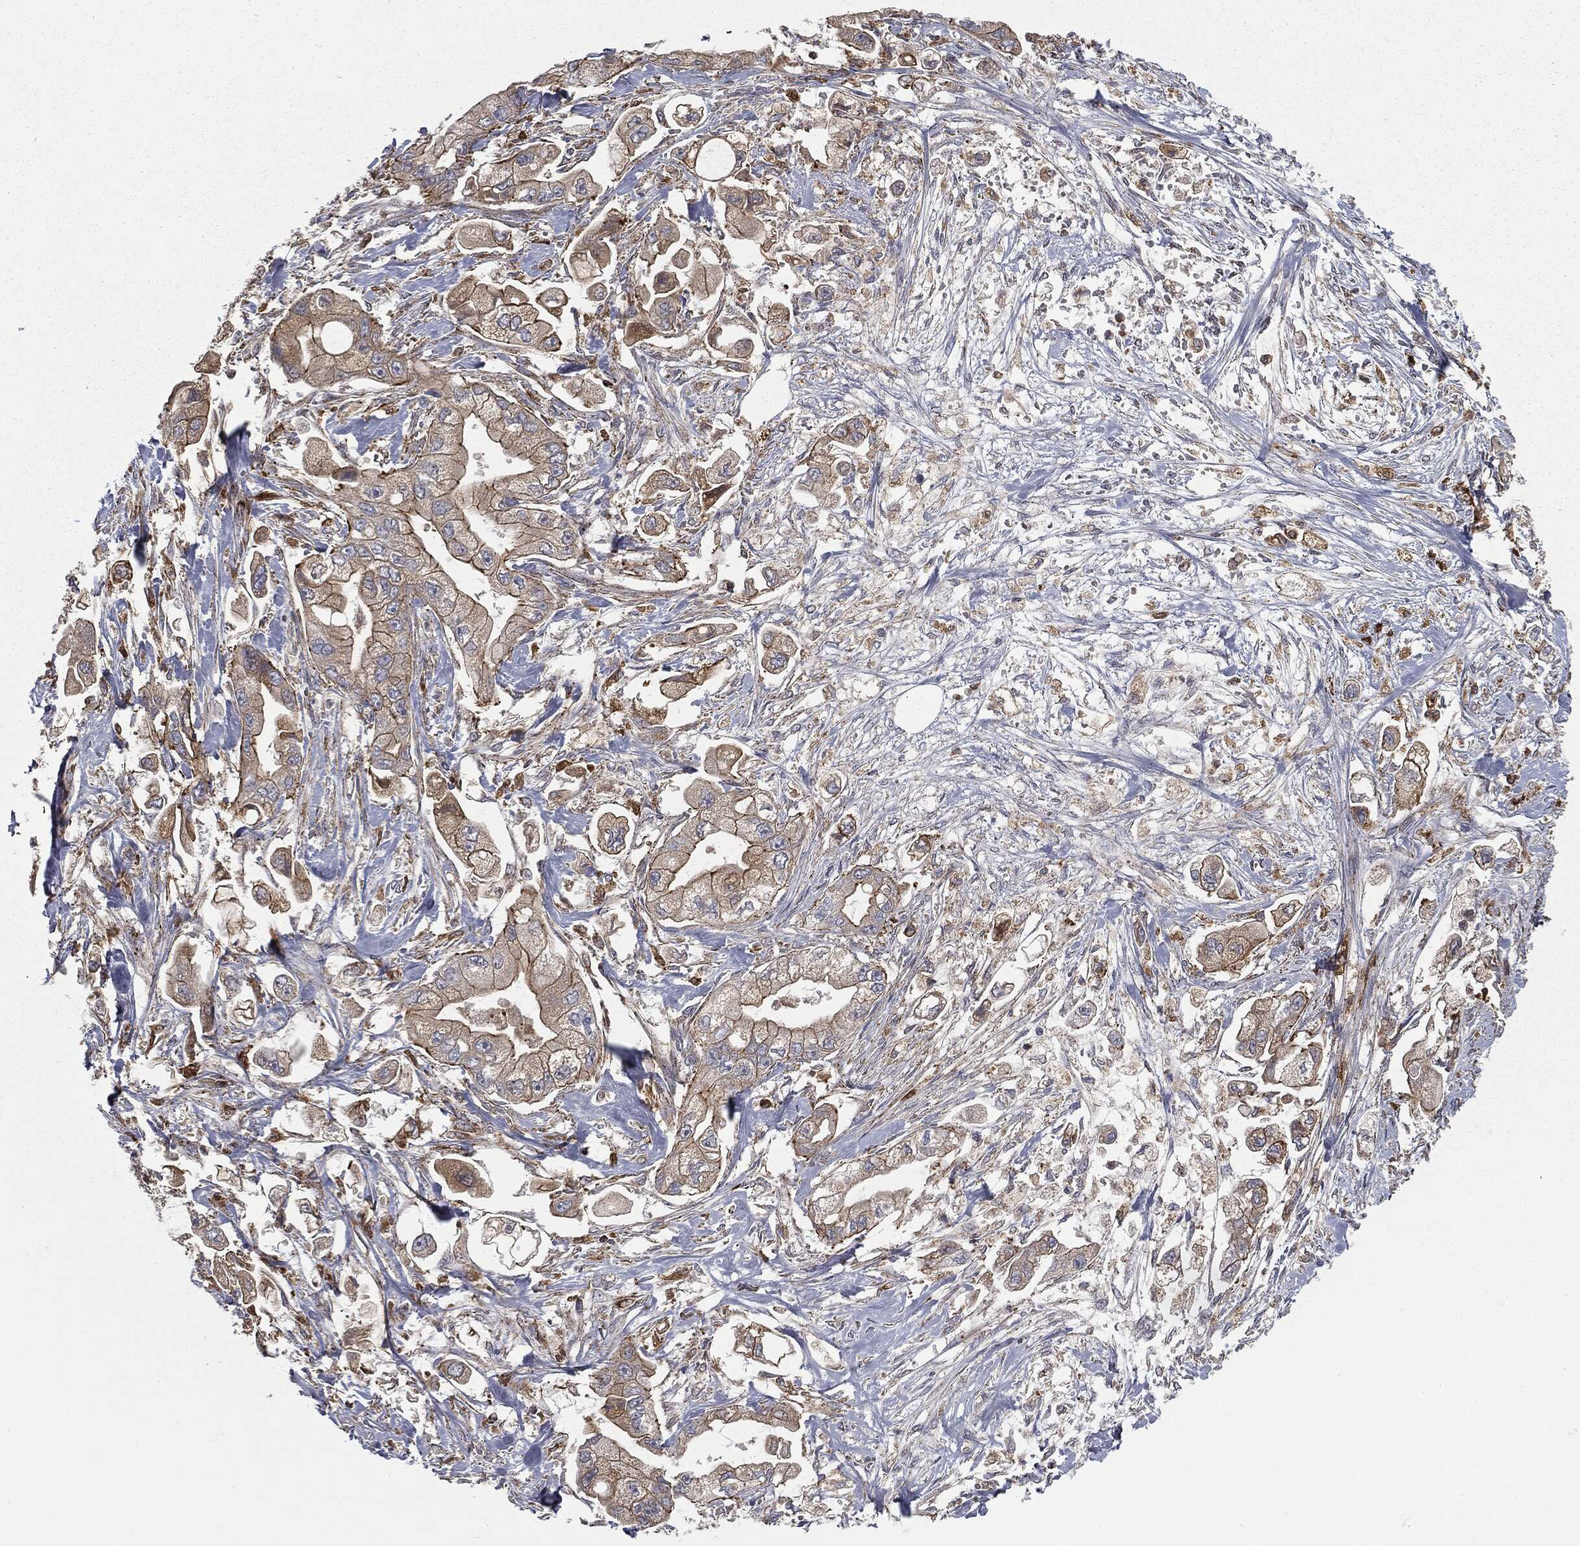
{"staining": {"intensity": "moderate", "quantity": ">75%", "location": "cytoplasmic/membranous"}, "tissue": "stomach cancer", "cell_type": "Tumor cells", "image_type": "cancer", "snomed": [{"axis": "morphology", "description": "Adenocarcinoma, NOS"}, {"axis": "topography", "description": "Stomach"}], "caption": "Tumor cells display moderate cytoplasmic/membranous positivity in approximately >75% of cells in stomach adenocarcinoma.", "gene": "CTSA", "patient": {"sex": "male", "age": 62}}